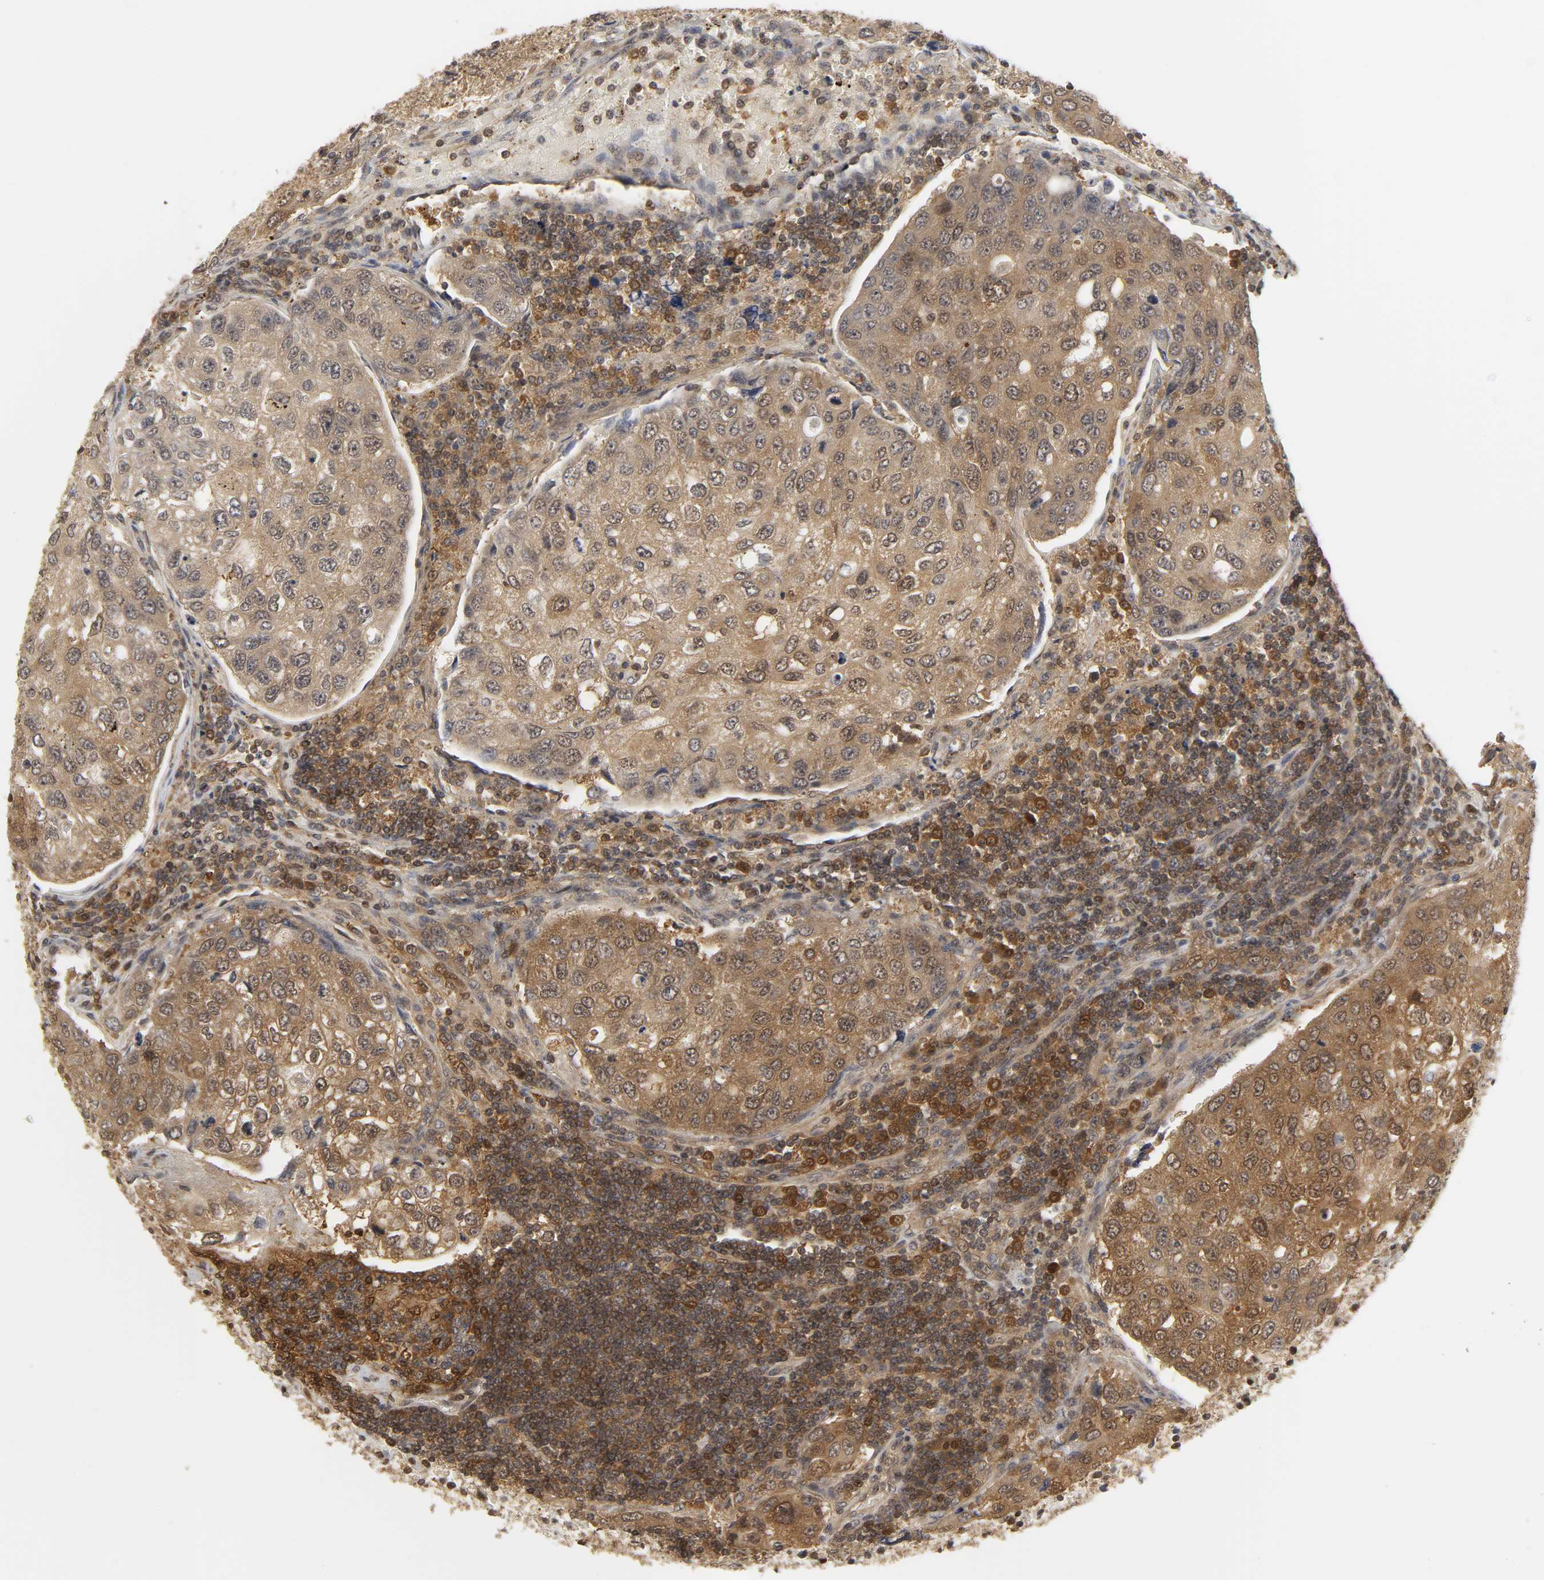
{"staining": {"intensity": "moderate", "quantity": ">75%", "location": "cytoplasmic/membranous,nuclear"}, "tissue": "urothelial cancer", "cell_type": "Tumor cells", "image_type": "cancer", "snomed": [{"axis": "morphology", "description": "Urothelial carcinoma, High grade"}, {"axis": "topography", "description": "Lymph node"}, {"axis": "topography", "description": "Urinary bladder"}], "caption": "Urothelial carcinoma (high-grade) stained with DAB immunohistochemistry demonstrates medium levels of moderate cytoplasmic/membranous and nuclear staining in approximately >75% of tumor cells. Using DAB (3,3'-diaminobenzidine) (brown) and hematoxylin (blue) stains, captured at high magnification using brightfield microscopy.", "gene": "PARK7", "patient": {"sex": "male", "age": 51}}